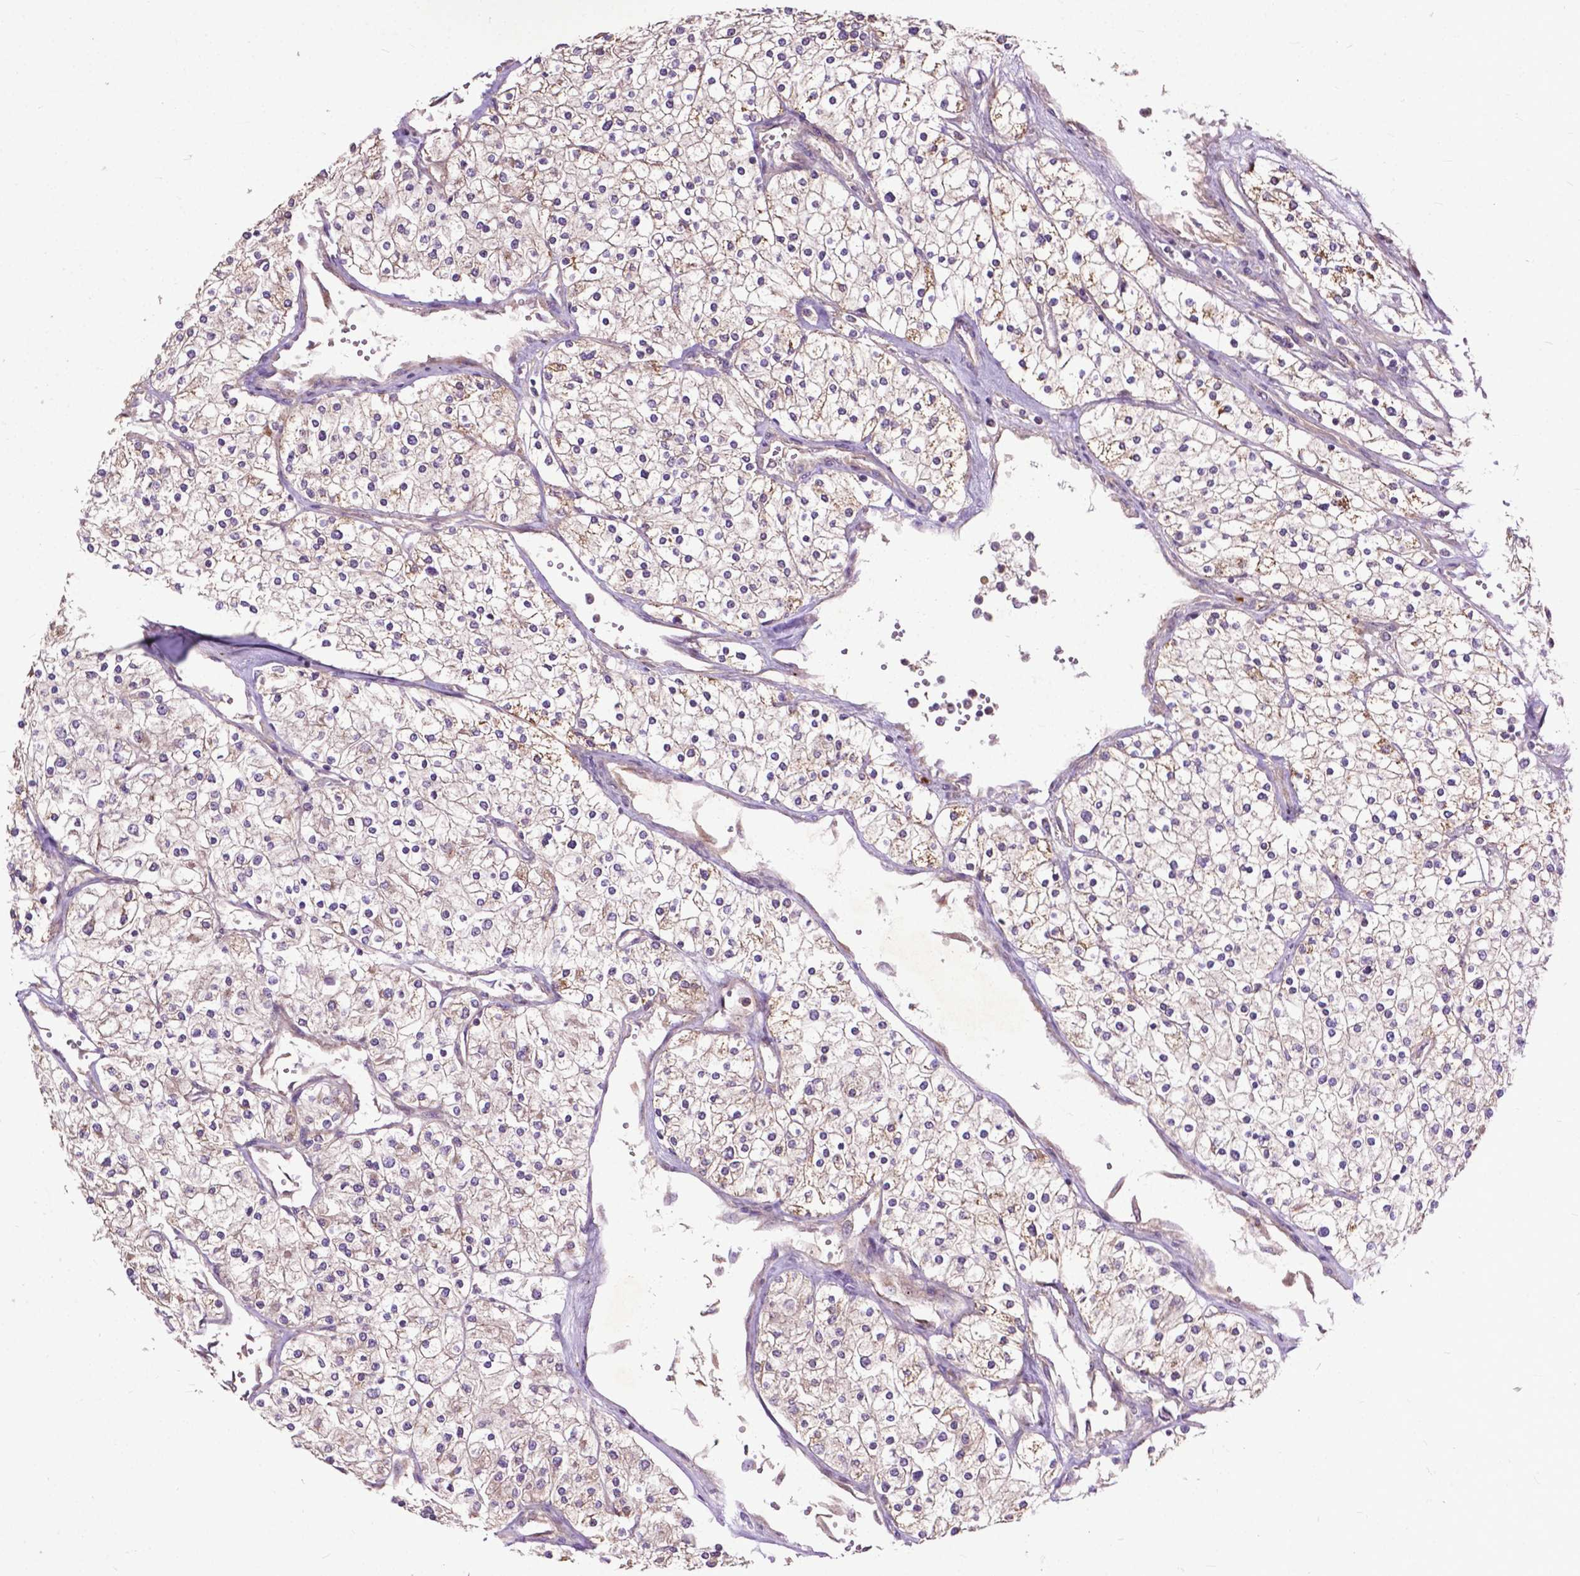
{"staining": {"intensity": "weak", "quantity": "<25%", "location": "cytoplasmic/membranous"}, "tissue": "renal cancer", "cell_type": "Tumor cells", "image_type": "cancer", "snomed": [{"axis": "morphology", "description": "Adenocarcinoma, NOS"}, {"axis": "topography", "description": "Kidney"}], "caption": "This is a histopathology image of immunohistochemistry (IHC) staining of renal cancer (adenocarcinoma), which shows no expression in tumor cells.", "gene": "PARP3", "patient": {"sex": "male", "age": 80}}